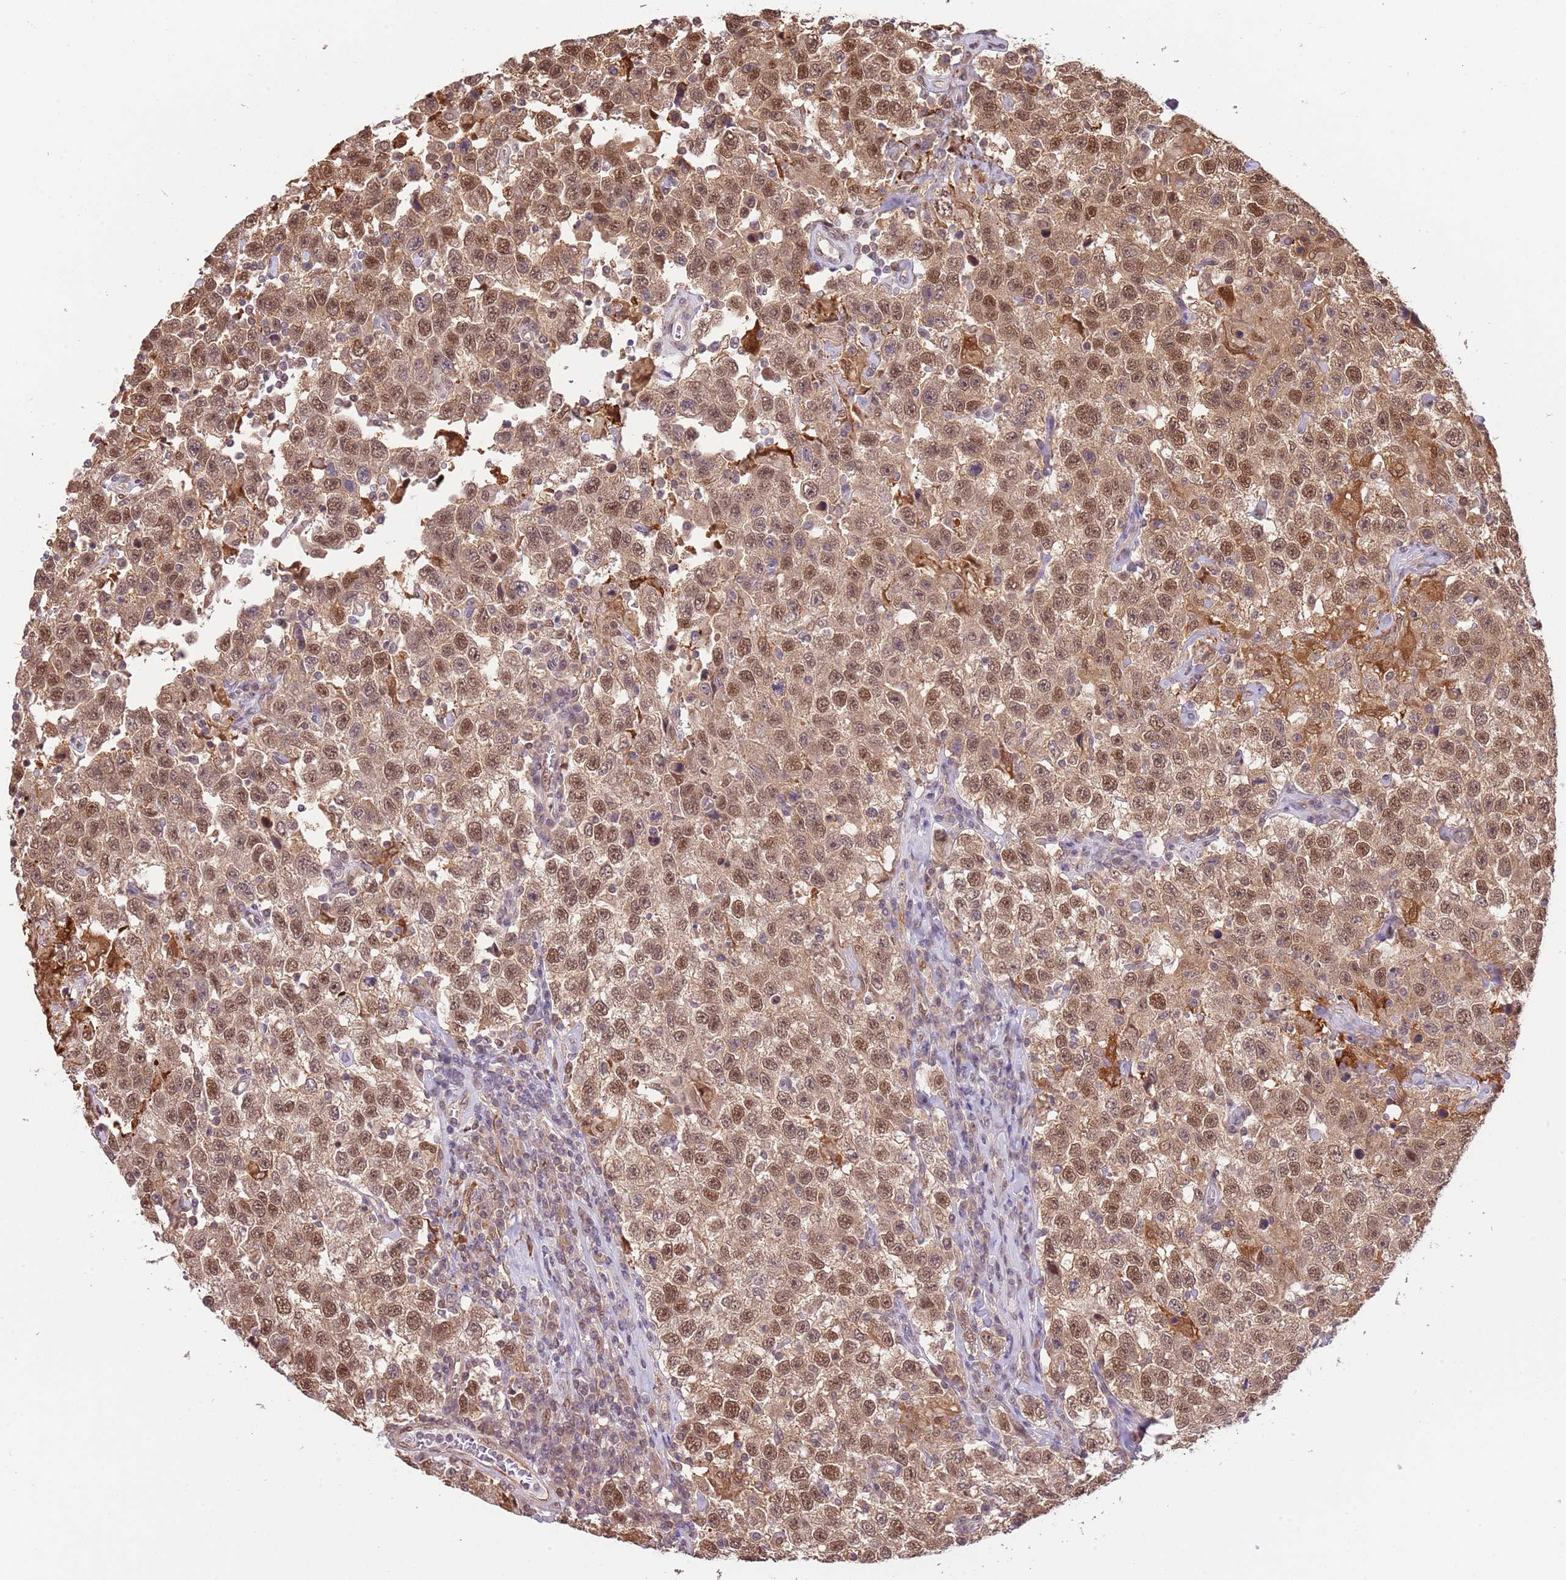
{"staining": {"intensity": "moderate", "quantity": ">75%", "location": "cytoplasmic/membranous,nuclear"}, "tissue": "testis cancer", "cell_type": "Tumor cells", "image_type": "cancer", "snomed": [{"axis": "morphology", "description": "Seminoma, NOS"}, {"axis": "topography", "description": "Testis"}], "caption": "IHC micrograph of testis seminoma stained for a protein (brown), which demonstrates medium levels of moderate cytoplasmic/membranous and nuclear expression in approximately >75% of tumor cells.", "gene": "PLSCR5", "patient": {"sex": "male", "age": 41}}